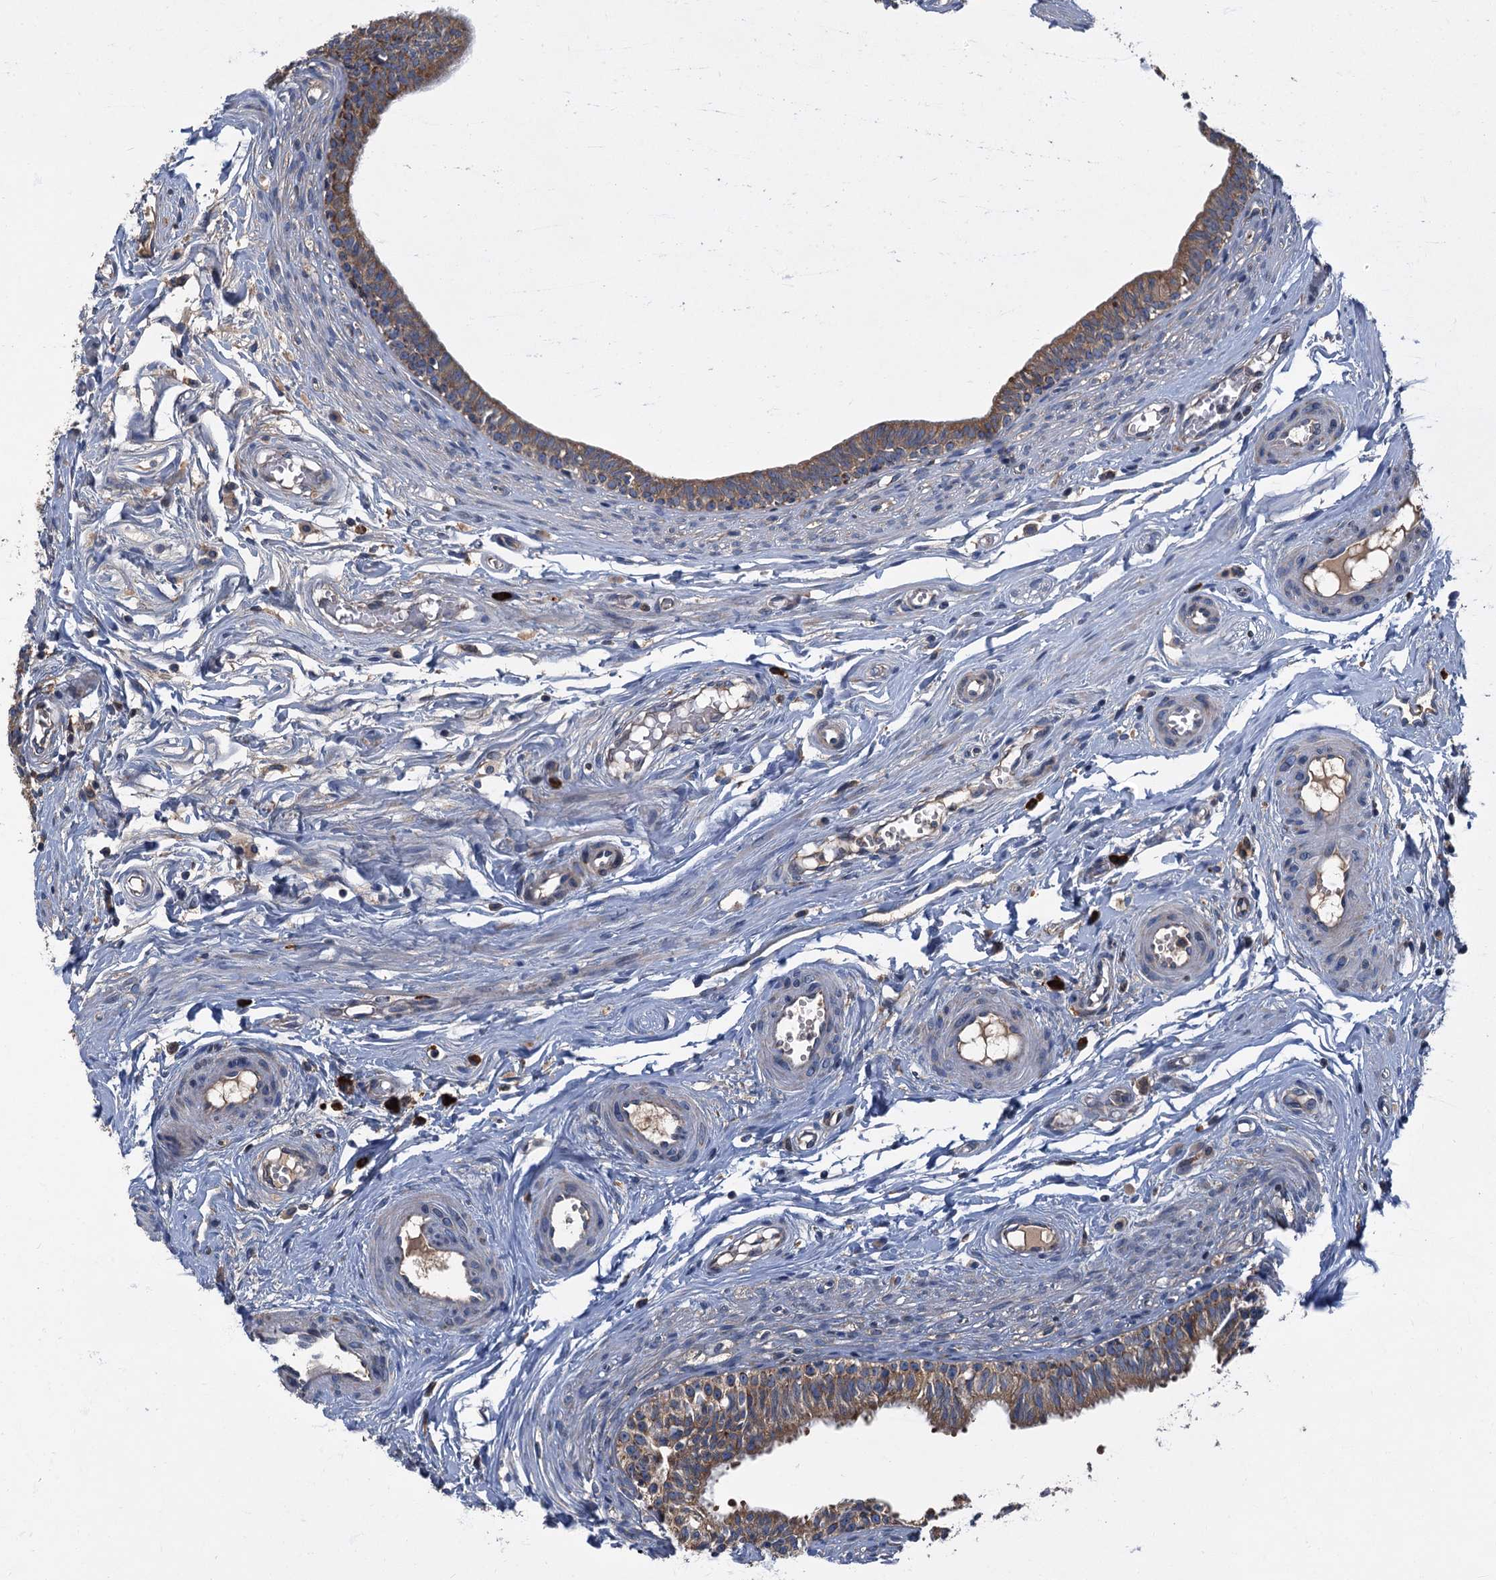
{"staining": {"intensity": "moderate", "quantity": ">75%", "location": "cytoplasmic/membranous"}, "tissue": "epididymis", "cell_type": "Glandular cells", "image_type": "normal", "snomed": [{"axis": "morphology", "description": "Normal tissue, NOS"}, {"axis": "topography", "description": "Epididymis, spermatic cord, NOS"}], "caption": "High-magnification brightfield microscopy of benign epididymis stained with DAB (3,3'-diaminobenzidine) (brown) and counterstained with hematoxylin (blue). glandular cells exhibit moderate cytoplasmic/membranous expression is present in approximately>75% of cells.", "gene": "SPDYC", "patient": {"sex": "male", "age": 22}}